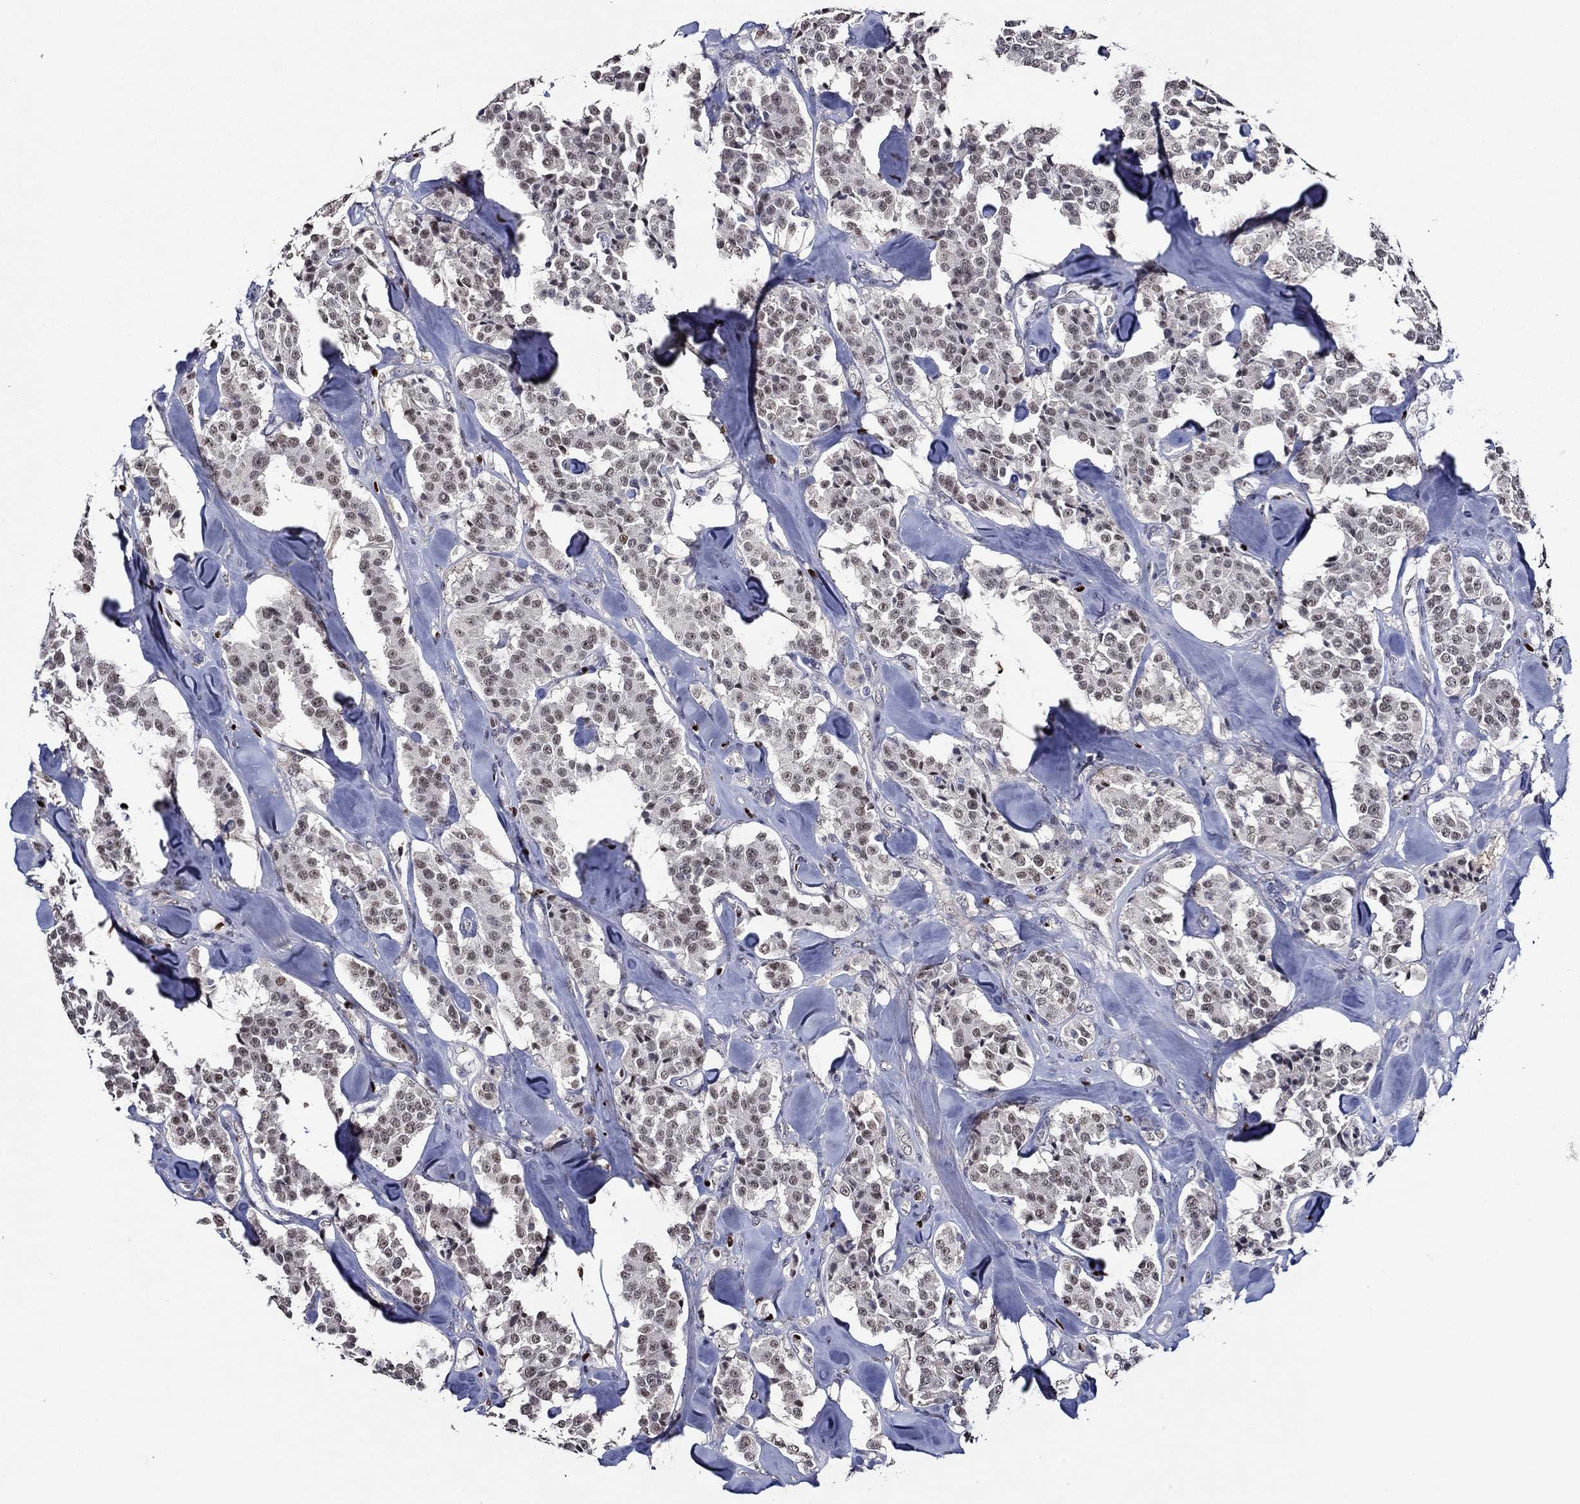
{"staining": {"intensity": "weak", "quantity": ">75%", "location": "nuclear"}, "tissue": "carcinoid", "cell_type": "Tumor cells", "image_type": "cancer", "snomed": [{"axis": "morphology", "description": "Carcinoid, malignant, NOS"}, {"axis": "topography", "description": "Pancreas"}], "caption": "A histopathology image of malignant carcinoid stained for a protein displays weak nuclear brown staining in tumor cells.", "gene": "GATA2", "patient": {"sex": "male", "age": 41}}